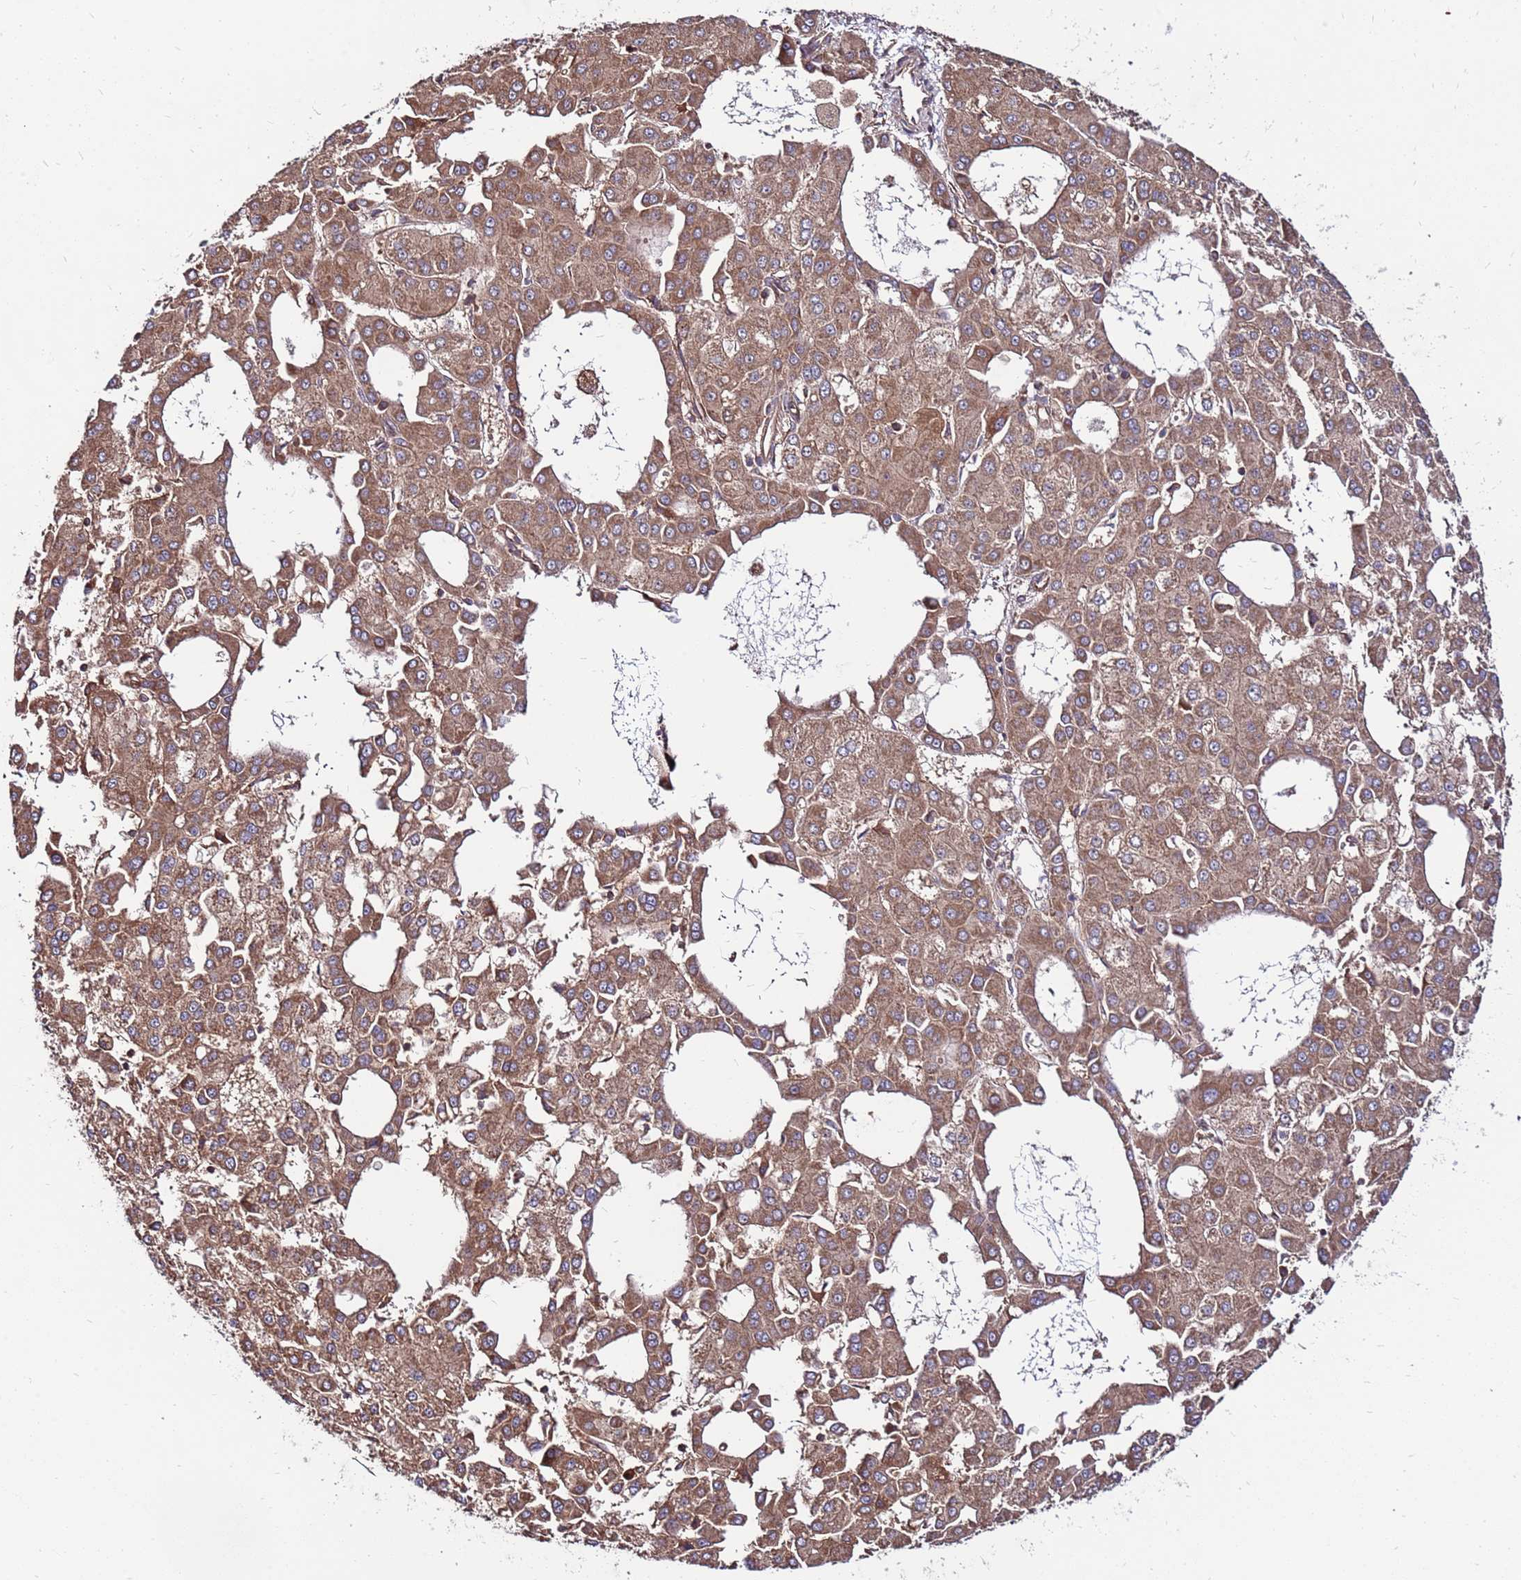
{"staining": {"intensity": "moderate", "quantity": ">75%", "location": "cytoplasmic/membranous"}, "tissue": "liver cancer", "cell_type": "Tumor cells", "image_type": "cancer", "snomed": [{"axis": "morphology", "description": "Carcinoma, Hepatocellular, NOS"}, {"axis": "topography", "description": "Liver"}], "caption": "Immunohistochemical staining of human hepatocellular carcinoma (liver) shows medium levels of moderate cytoplasmic/membranous protein staining in approximately >75% of tumor cells. The staining was performed using DAB (3,3'-diaminobenzidine) to visualize the protein expression in brown, while the nuclei were stained in blue with hematoxylin (Magnification: 20x).", "gene": "SLC44A5", "patient": {"sex": "male", "age": 47}}